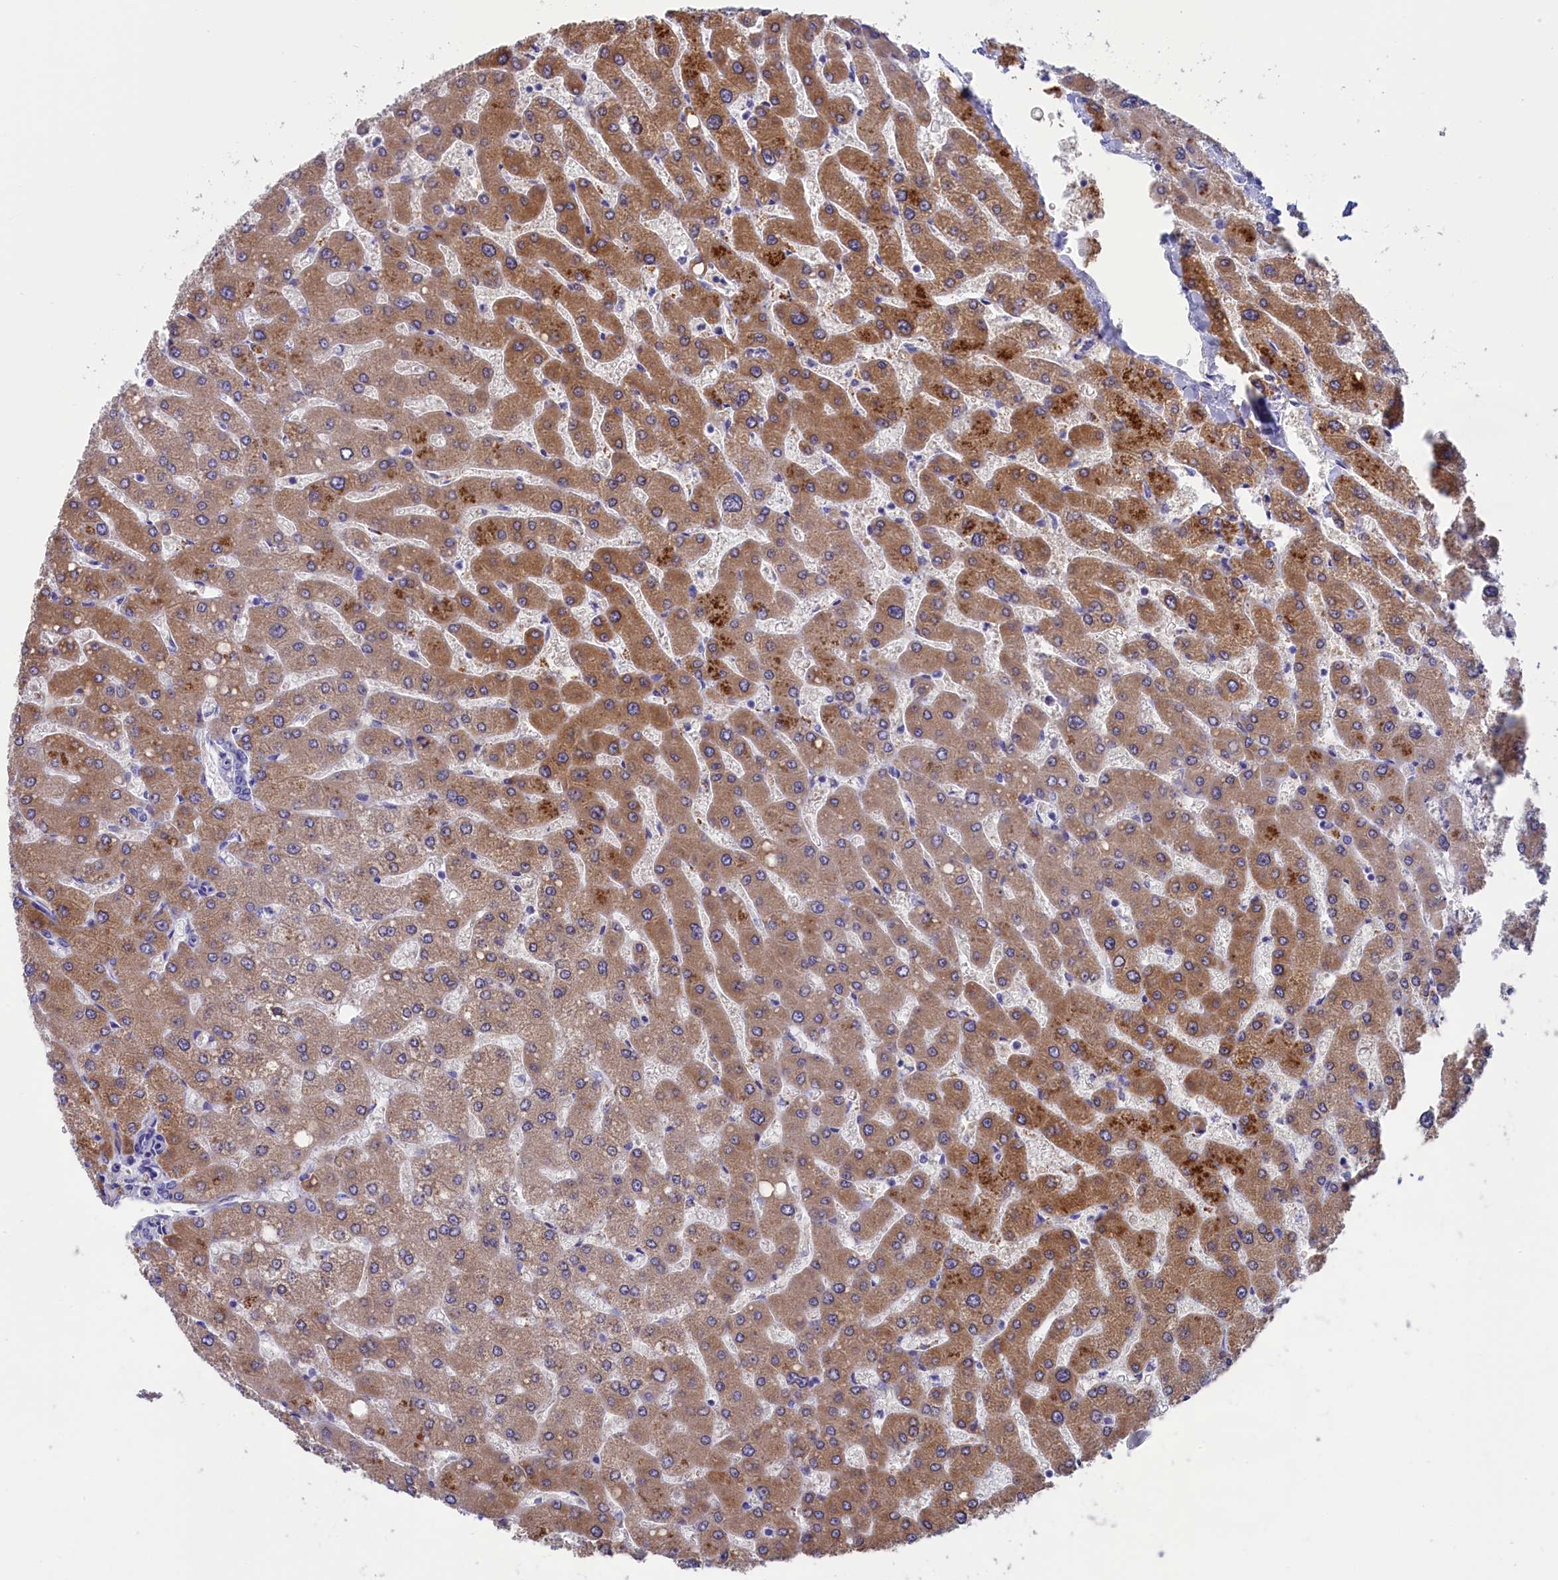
{"staining": {"intensity": "negative", "quantity": "none", "location": "none"}, "tissue": "liver", "cell_type": "Cholangiocytes", "image_type": "normal", "snomed": [{"axis": "morphology", "description": "Normal tissue, NOS"}, {"axis": "topography", "description": "Liver"}], "caption": "Liver stained for a protein using immunohistochemistry exhibits no staining cholangiocytes.", "gene": "VPS35L", "patient": {"sex": "male", "age": 55}}